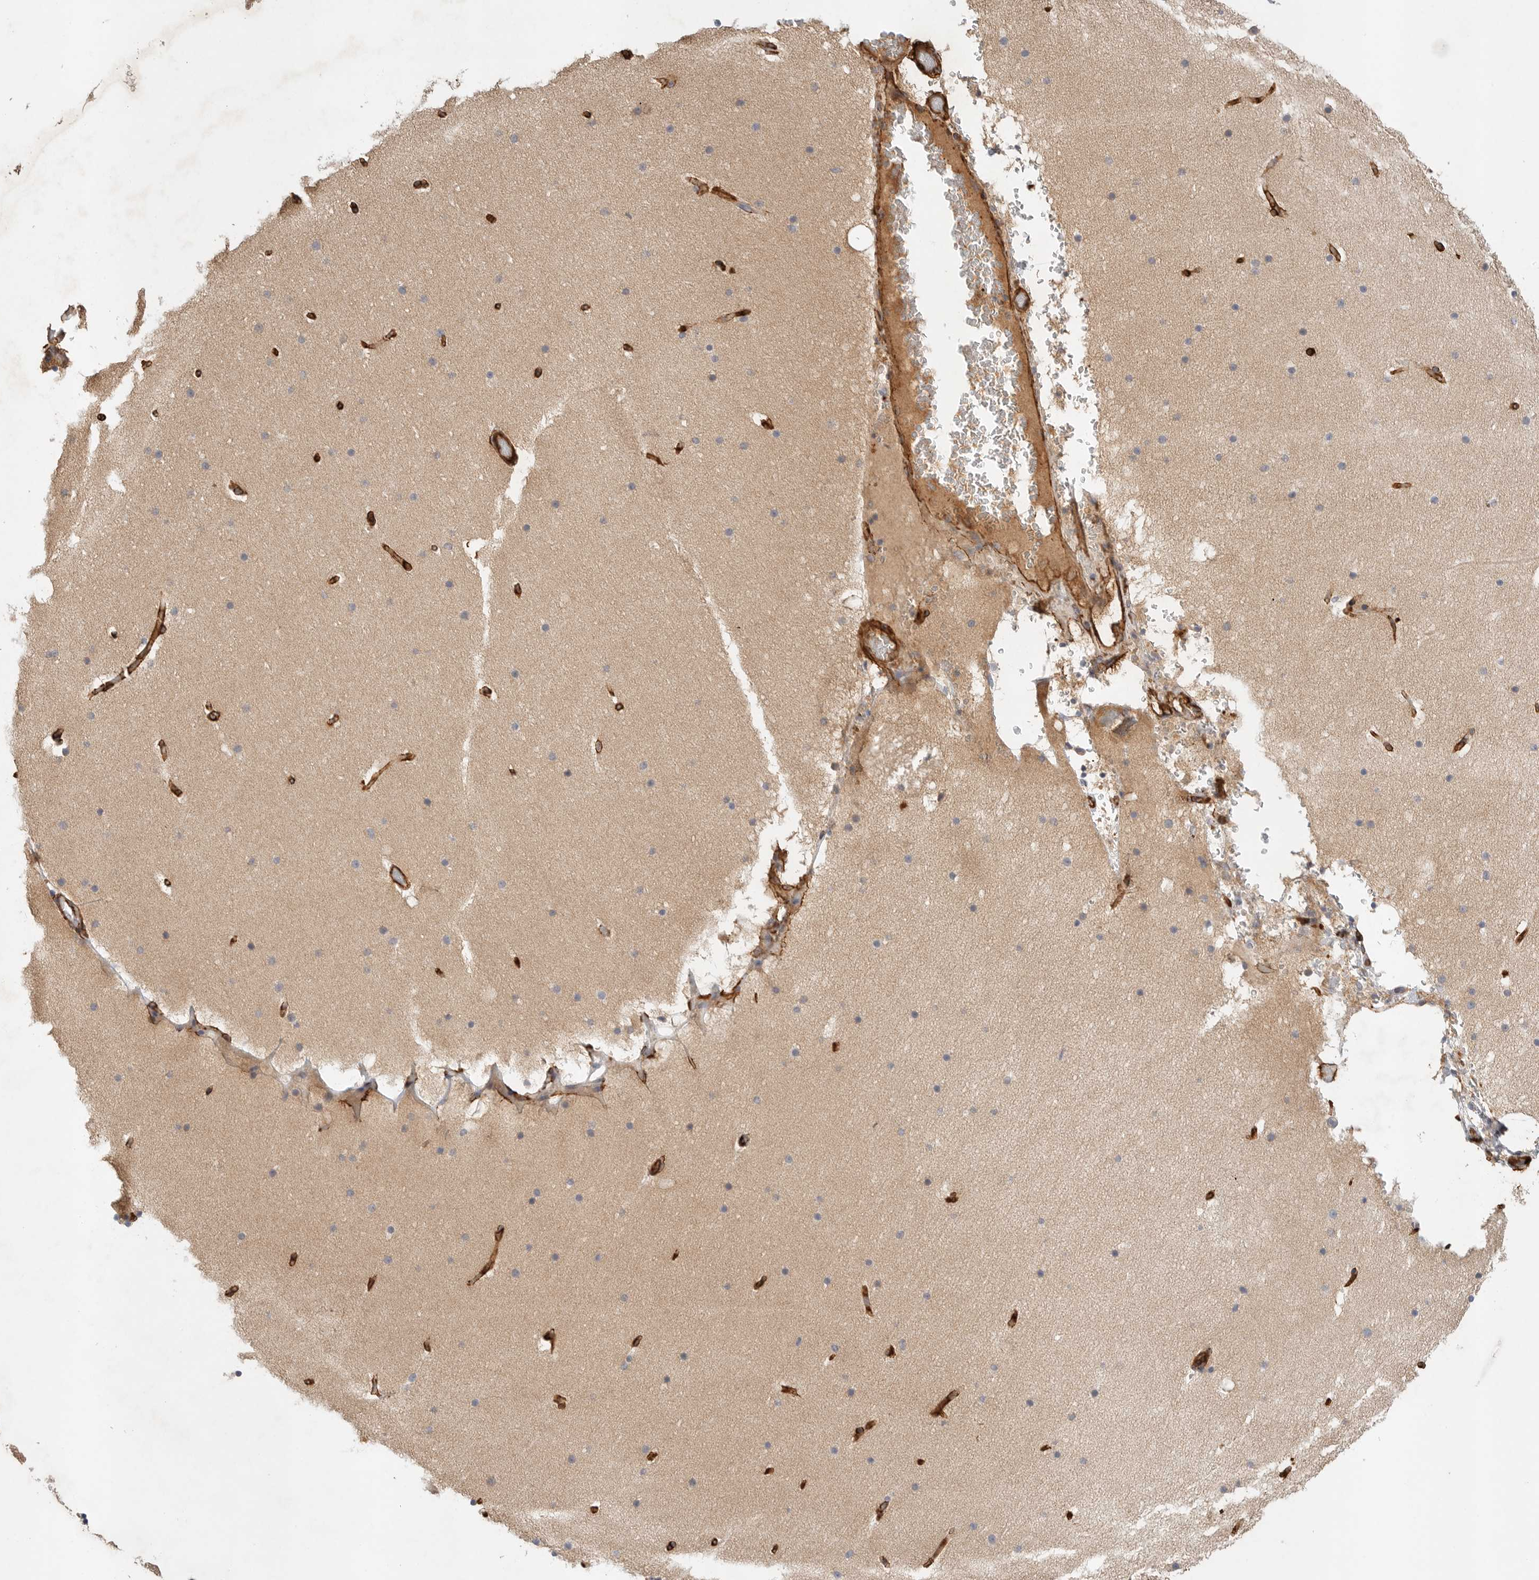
{"staining": {"intensity": "negative", "quantity": "none", "location": "none"}, "tissue": "cerebellum", "cell_type": "Cells in granular layer", "image_type": "normal", "snomed": [{"axis": "morphology", "description": "Normal tissue, NOS"}, {"axis": "topography", "description": "Cerebellum"}], "caption": "Photomicrograph shows no protein expression in cells in granular layer of normal cerebellum. (DAB (3,3'-diaminobenzidine) immunohistochemistry (IHC), high magnification).", "gene": "JMJD4", "patient": {"sex": "male", "age": 57}}